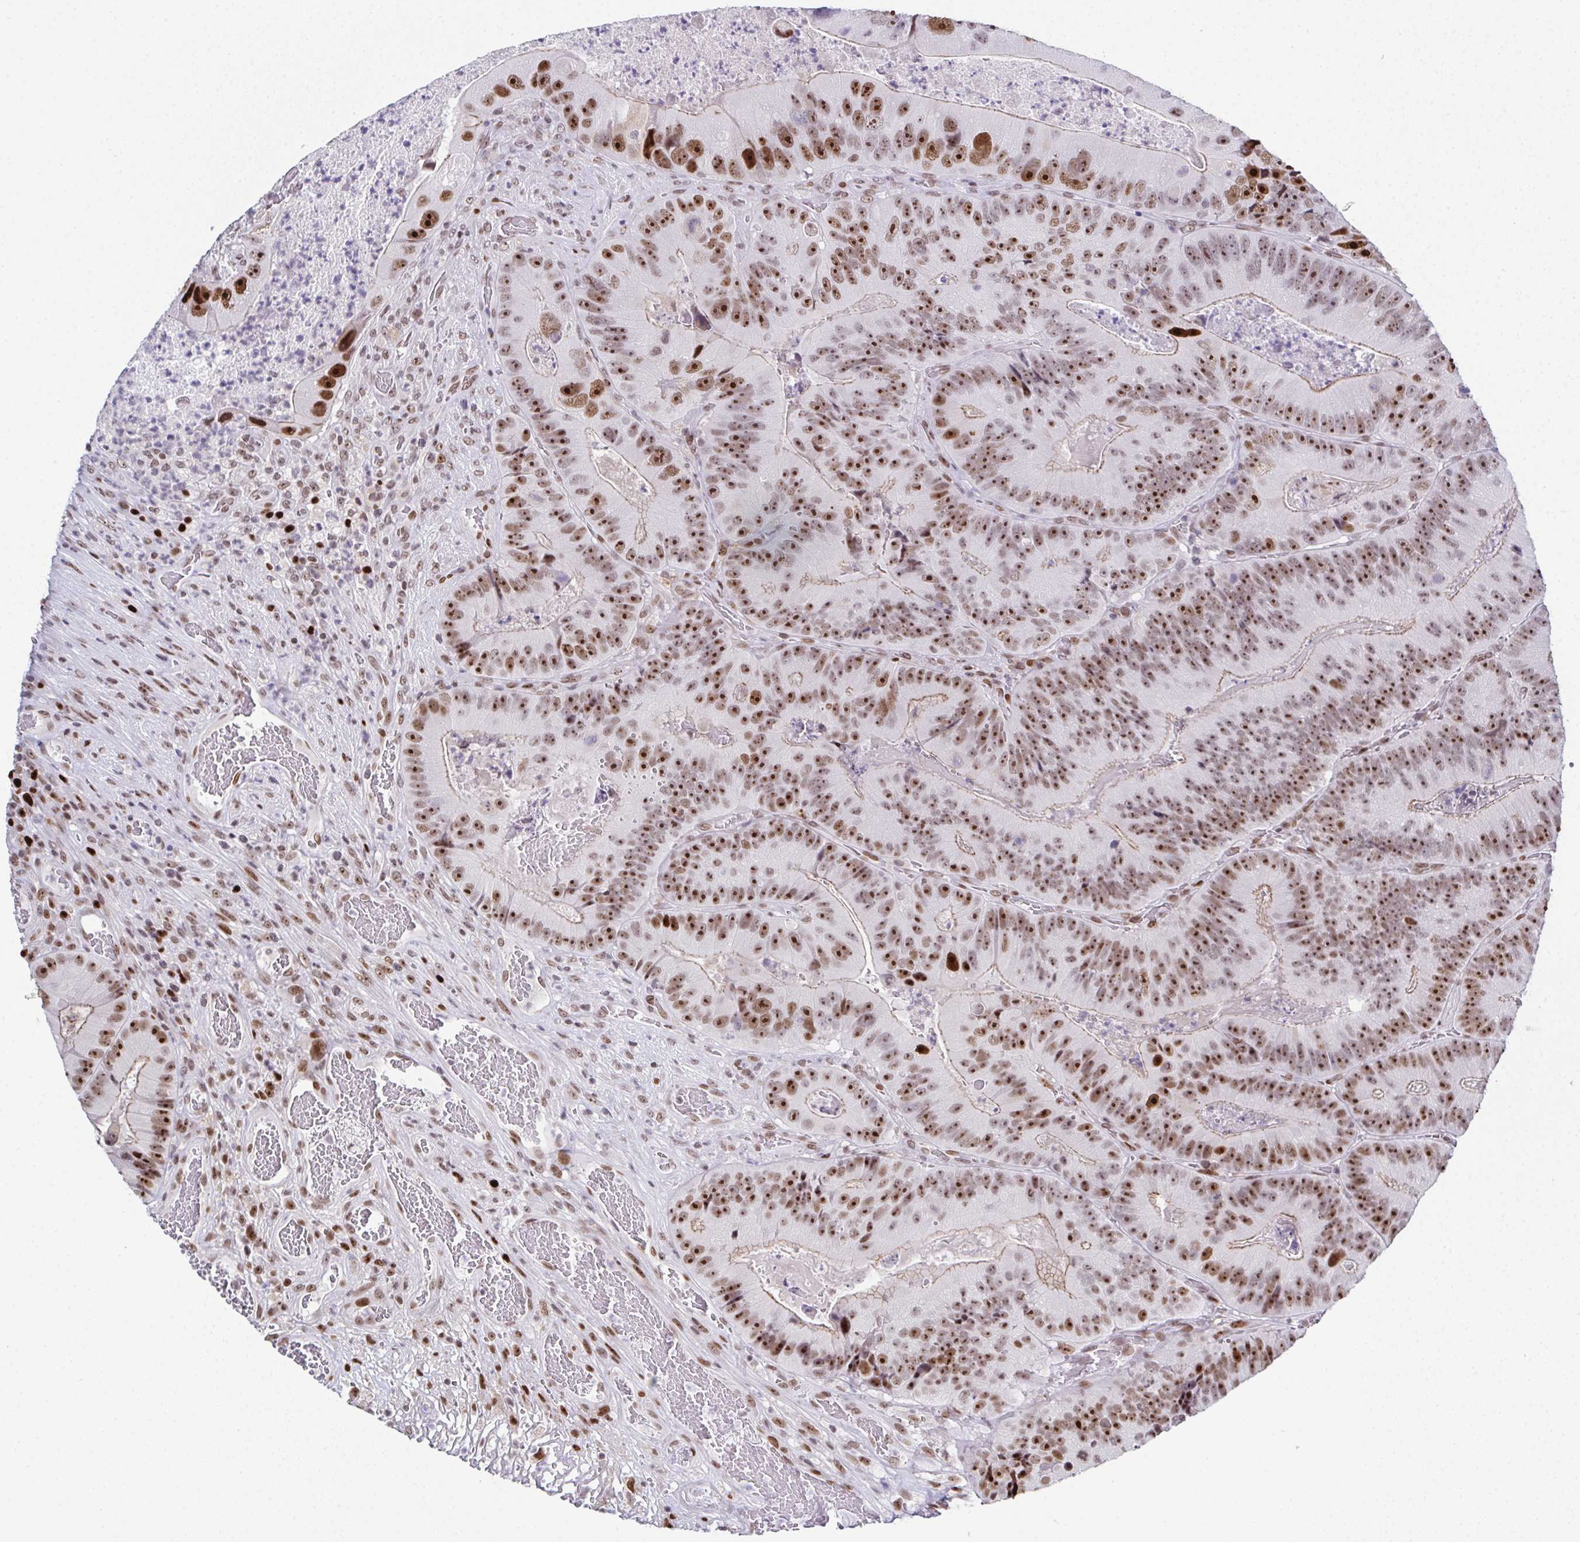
{"staining": {"intensity": "moderate", "quantity": ">75%", "location": "nuclear"}, "tissue": "colorectal cancer", "cell_type": "Tumor cells", "image_type": "cancer", "snomed": [{"axis": "morphology", "description": "Adenocarcinoma, NOS"}, {"axis": "topography", "description": "Colon"}], "caption": "A photomicrograph showing moderate nuclear staining in about >75% of tumor cells in adenocarcinoma (colorectal), as visualized by brown immunohistochemical staining.", "gene": "RB1", "patient": {"sex": "female", "age": 86}}